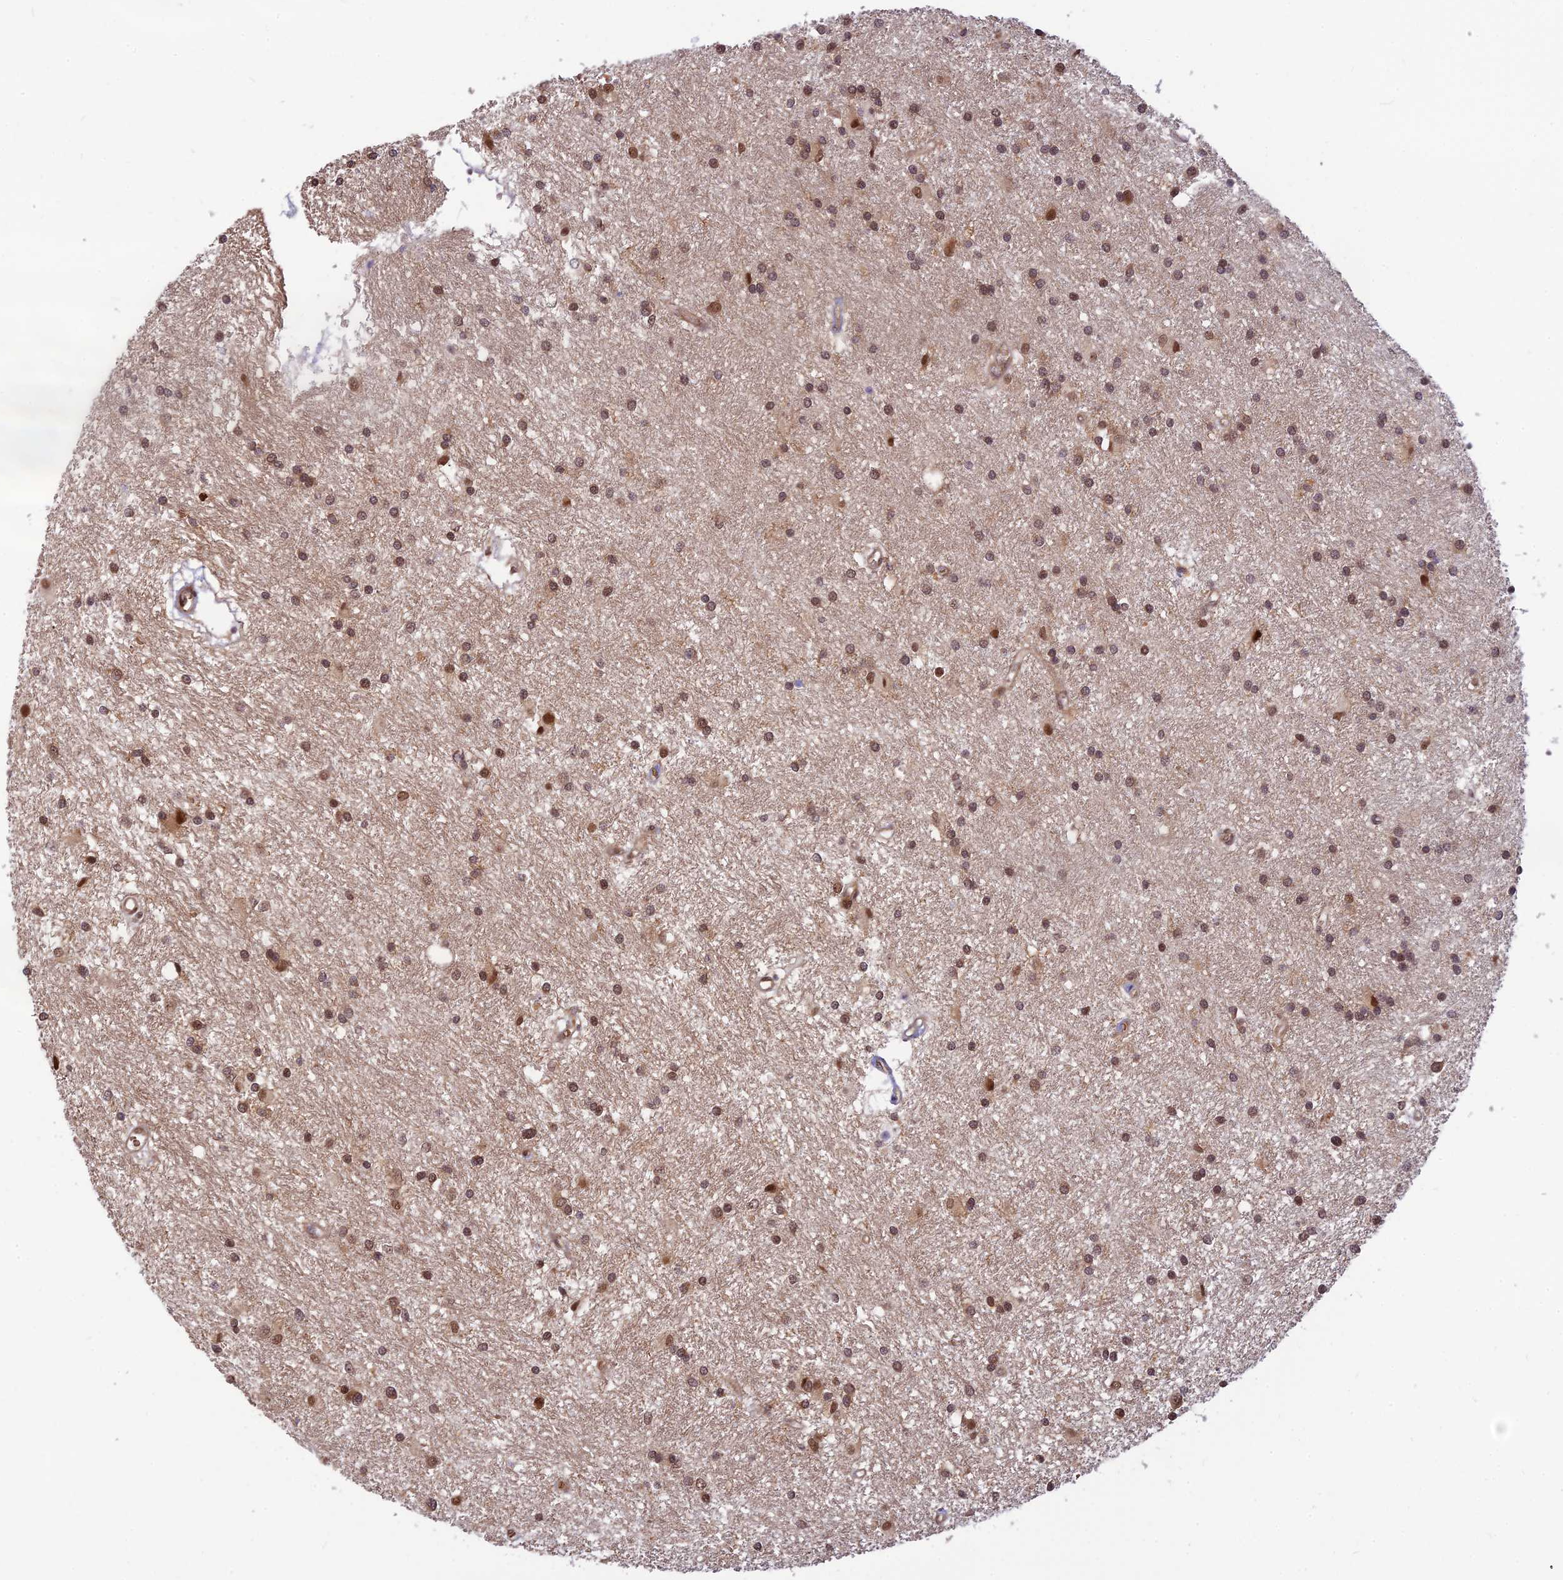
{"staining": {"intensity": "moderate", "quantity": ">75%", "location": "nuclear"}, "tissue": "glioma", "cell_type": "Tumor cells", "image_type": "cancer", "snomed": [{"axis": "morphology", "description": "Glioma, malignant, High grade"}, {"axis": "topography", "description": "Brain"}], "caption": "Immunohistochemical staining of human glioma exhibits medium levels of moderate nuclear expression in approximately >75% of tumor cells. Immunohistochemistry stains the protein of interest in brown and the nuclei are stained blue.", "gene": "ASPDH", "patient": {"sex": "male", "age": 77}}